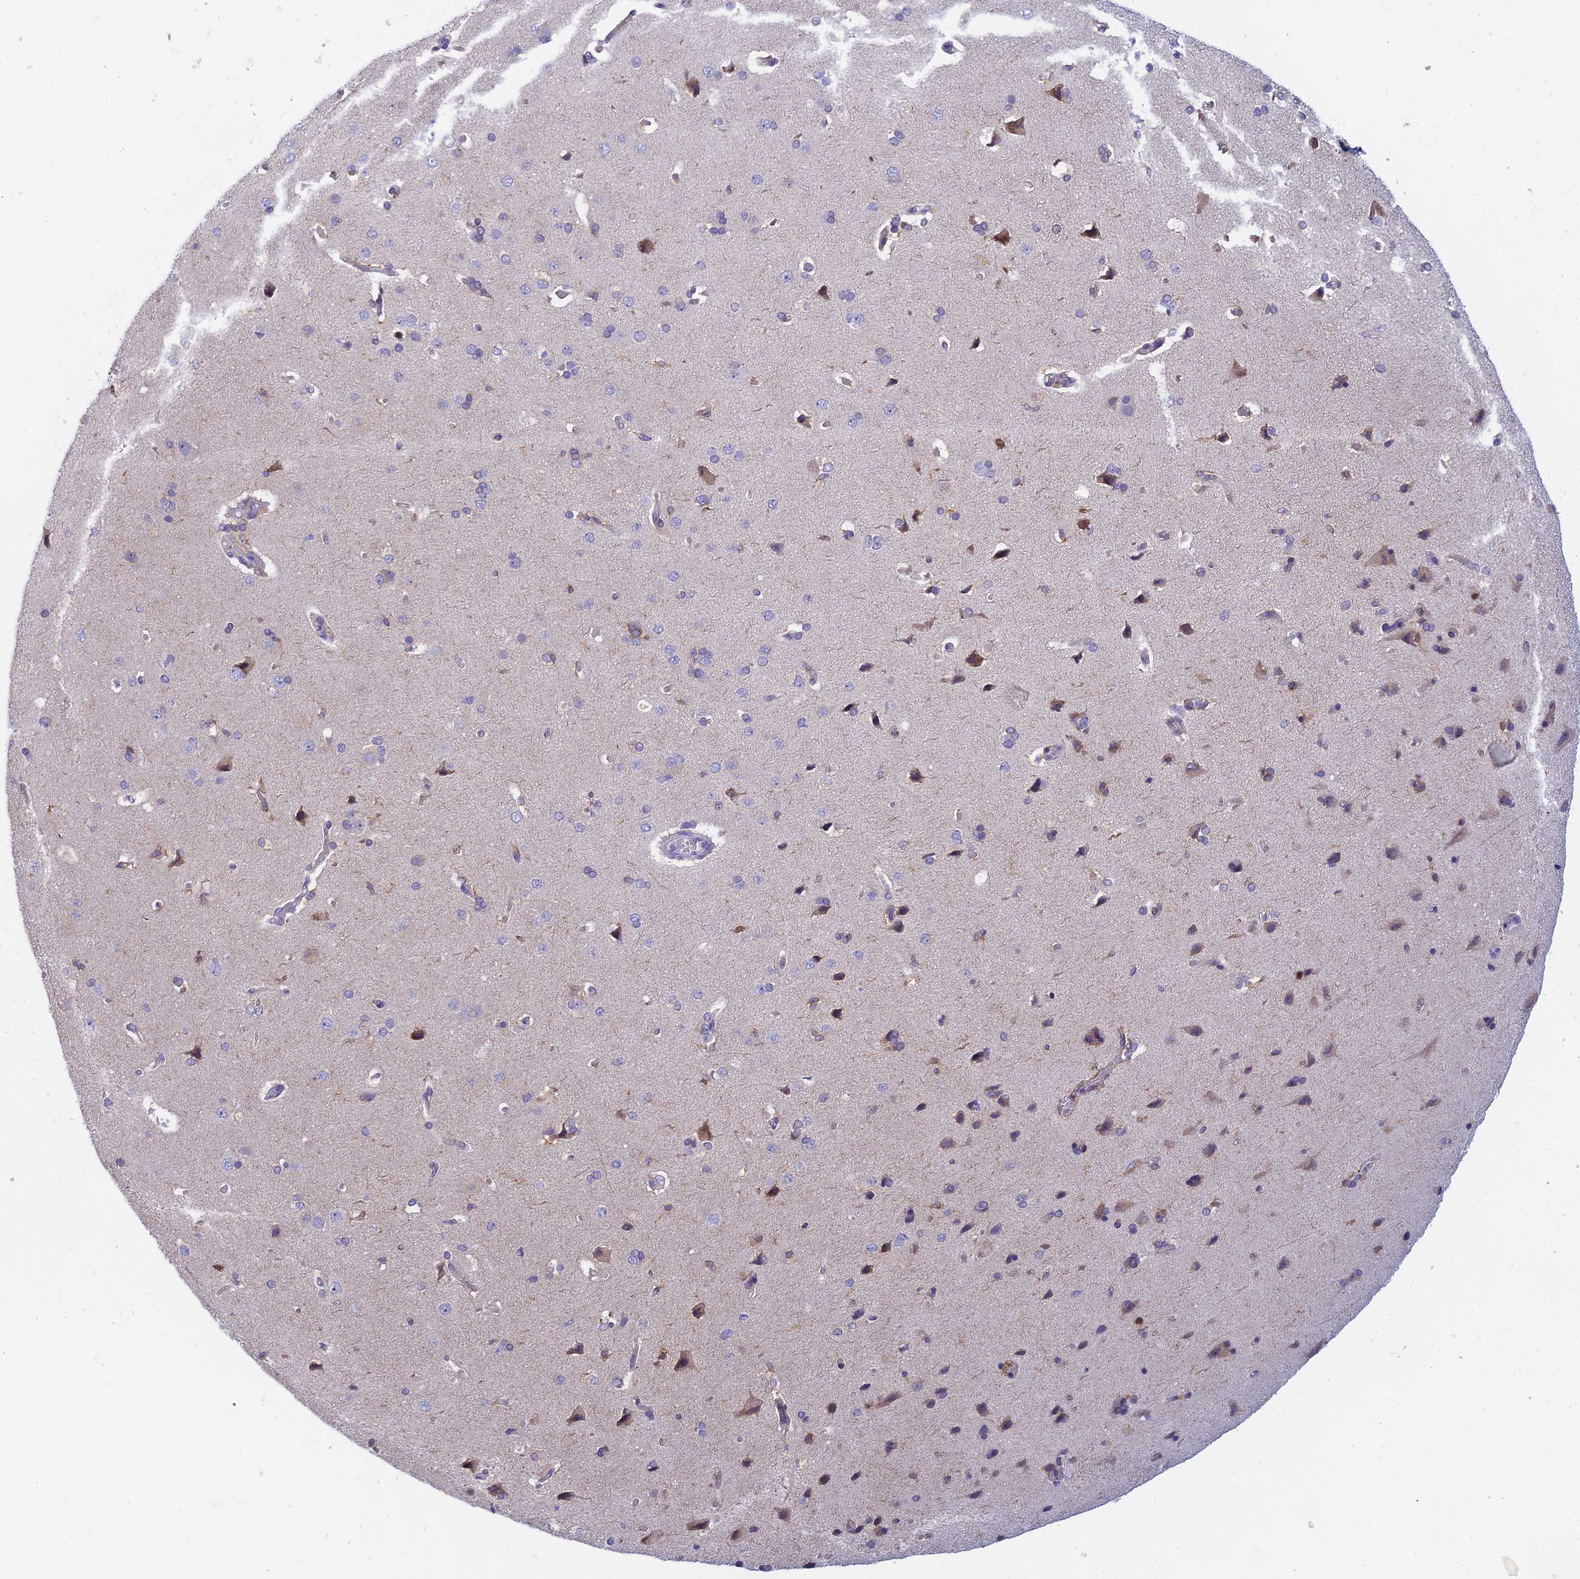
{"staining": {"intensity": "negative", "quantity": "none", "location": "none"}, "tissue": "cerebral cortex", "cell_type": "Endothelial cells", "image_type": "normal", "snomed": [{"axis": "morphology", "description": "Normal tissue, NOS"}, {"axis": "topography", "description": "Cerebral cortex"}], "caption": "An immunohistochemistry photomicrograph of normal cerebral cortex is shown. There is no staining in endothelial cells of cerebral cortex.", "gene": "DDX51", "patient": {"sex": "male", "age": 62}}